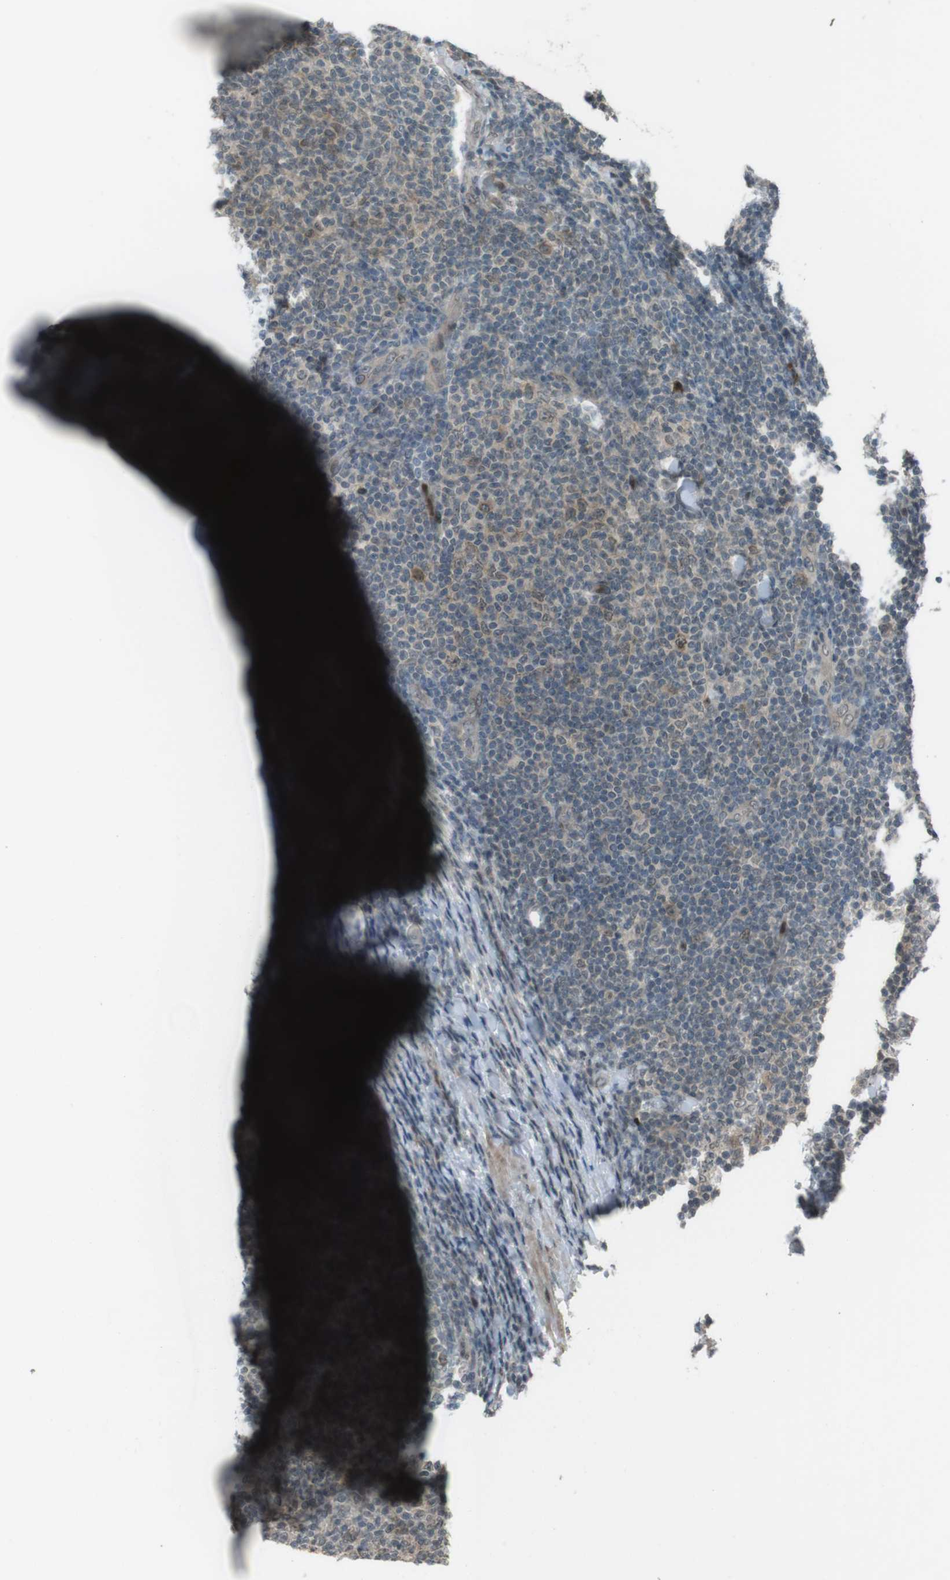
{"staining": {"intensity": "weak", "quantity": "25%-75%", "location": "nuclear"}, "tissue": "lymphoma", "cell_type": "Tumor cells", "image_type": "cancer", "snomed": [{"axis": "morphology", "description": "Malignant lymphoma, non-Hodgkin's type, Low grade"}, {"axis": "topography", "description": "Lymph node"}], "caption": "Protein staining of lymphoma tissue demonstrates weak nuclear positivity in approximately 25%-75% of tumor cells.", "gene": "SLITRK5", "patient": {"sex": "male", "age": 66}}